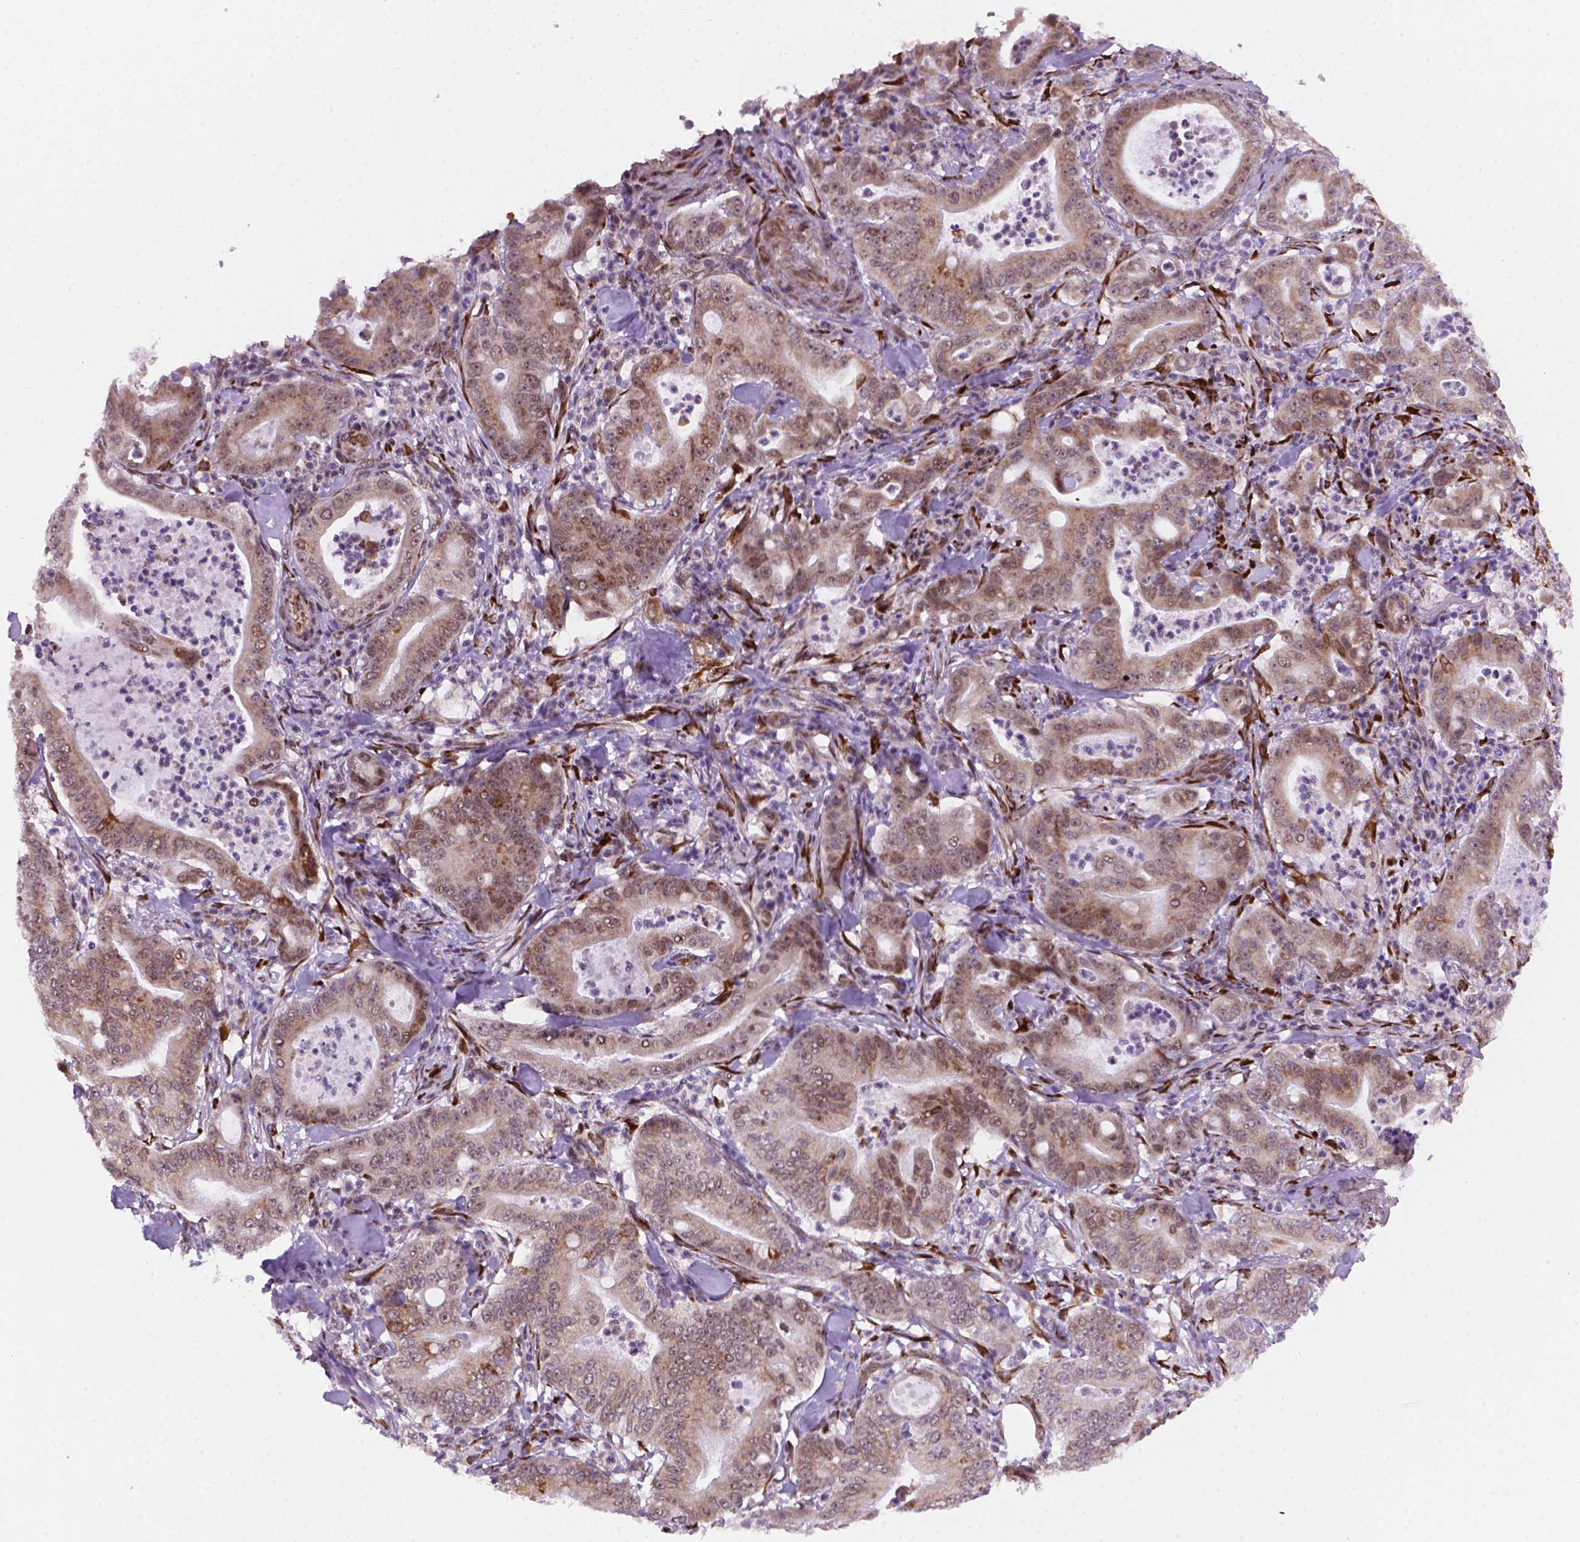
{"staining": {"intensity": "moderate", "quantity": "25%-75%", "location": "cytoplasmic/membranous,nuclear"}, "tissue": "pancreatic cancer", "cell_type": "Tumor cells", "image_type": "cancer", "snomed": [{"axis": "morphology", "description": "Adenocarcinoma, NOS"}, {"axis": "topography", "description": "Pancreas"}], "caption": "This is an image of IHC staining of pancreatic cancer (adenocarcinoma), which shows moderate staining in the cytoplasmic/membranous and nuclear of tumor cells.", "gene": "FNIP1", "patient": {"sex": "male", "age": 71}}